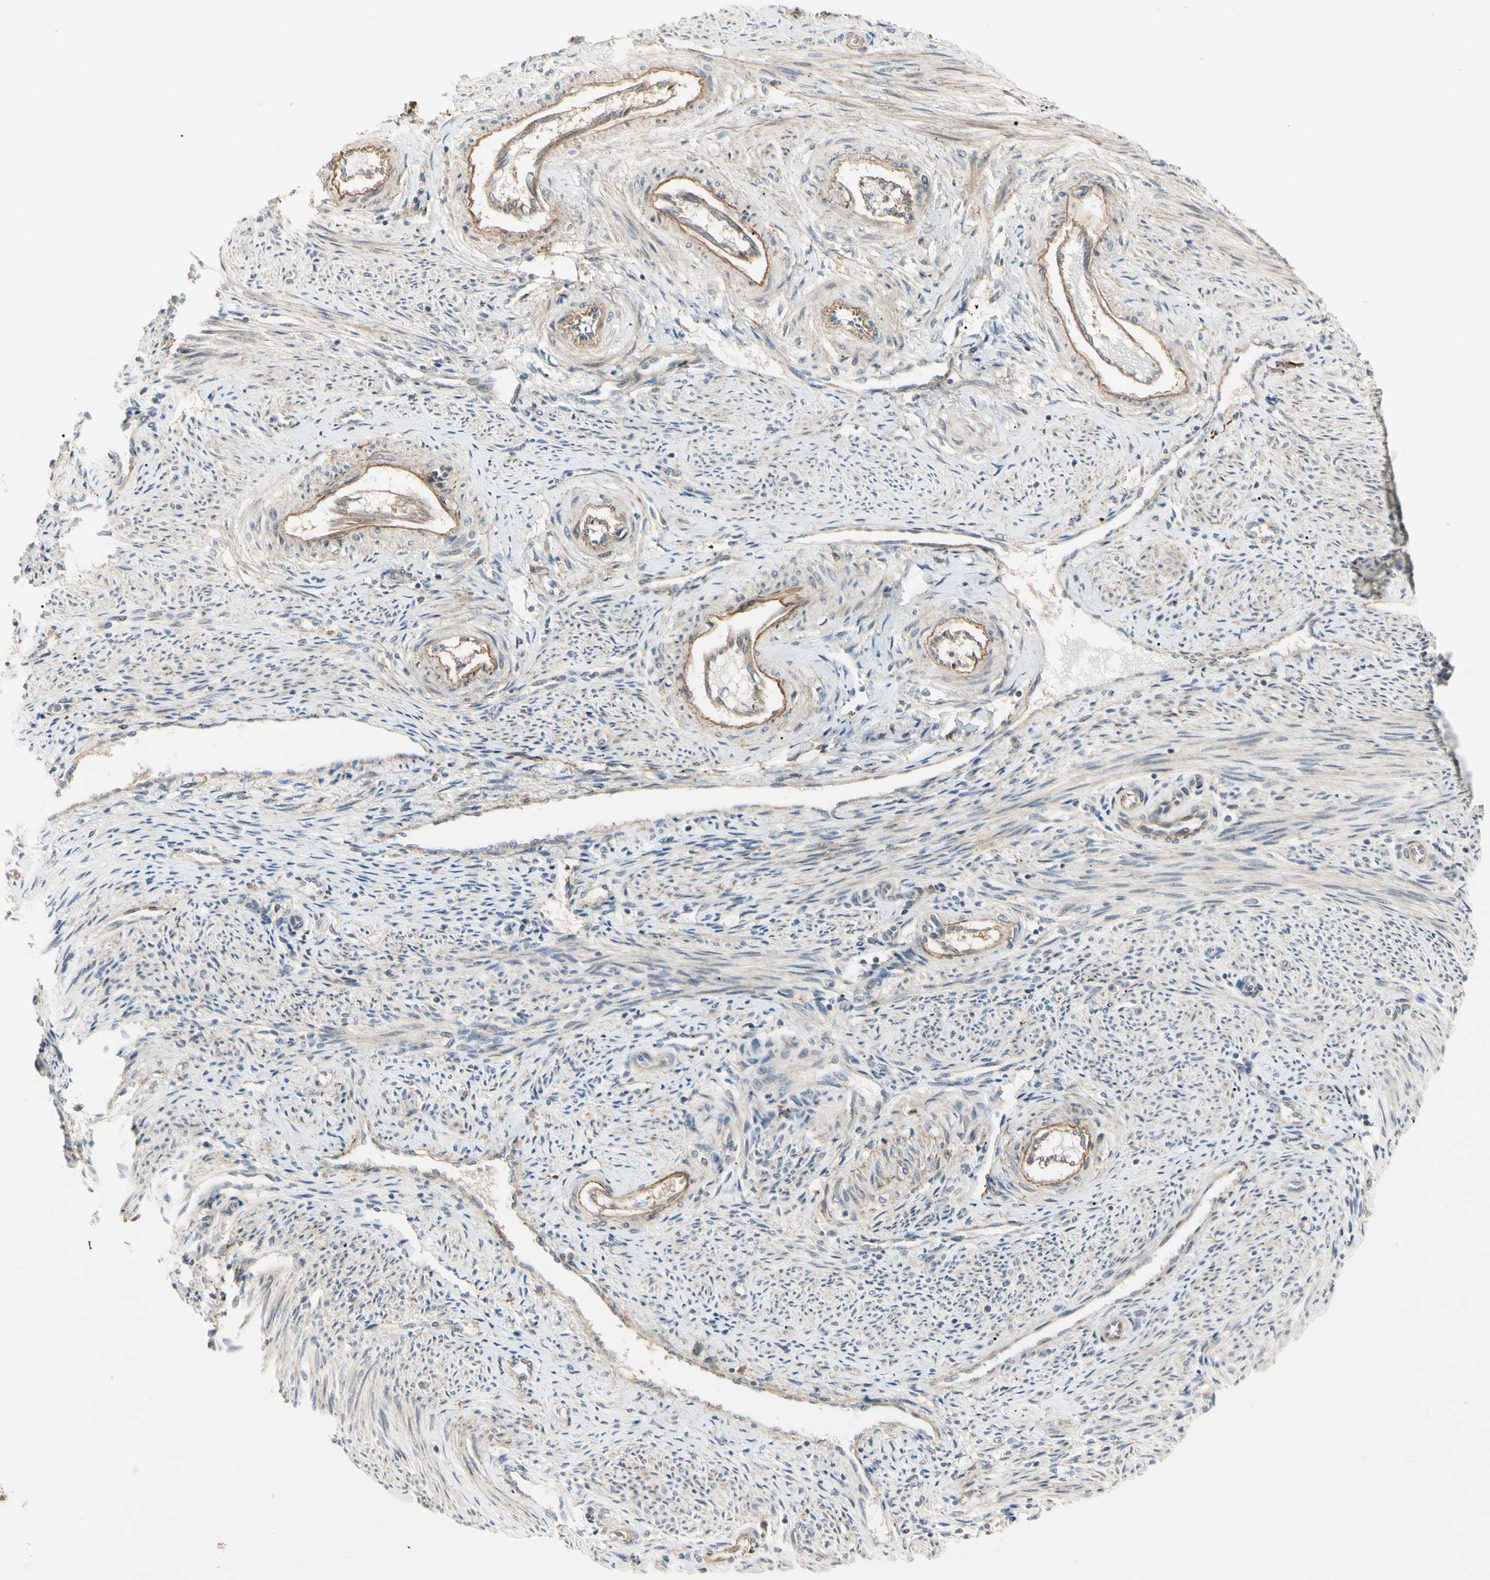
{"staining": {"intensity": "weak", "quantity": "25%-75%", "location": "cytoplasmic/membranous"}, "tissue": "endometrium", "cell_type": "Cells in endometrial stroma", "image_type": "normal", "snomed": [{"axis": "morphology", "description": "Normal tissue, NOS"}, {"axis": "topography", "description": "Endometrium"}], "caption": "Cells in endometrial stroma demonstrate weak cytoplasmic/membranous staining in about 25%-75% of cells in normal endometrium.", "gene": "F2R", "patient": {"sex": "female", "age": 42}}